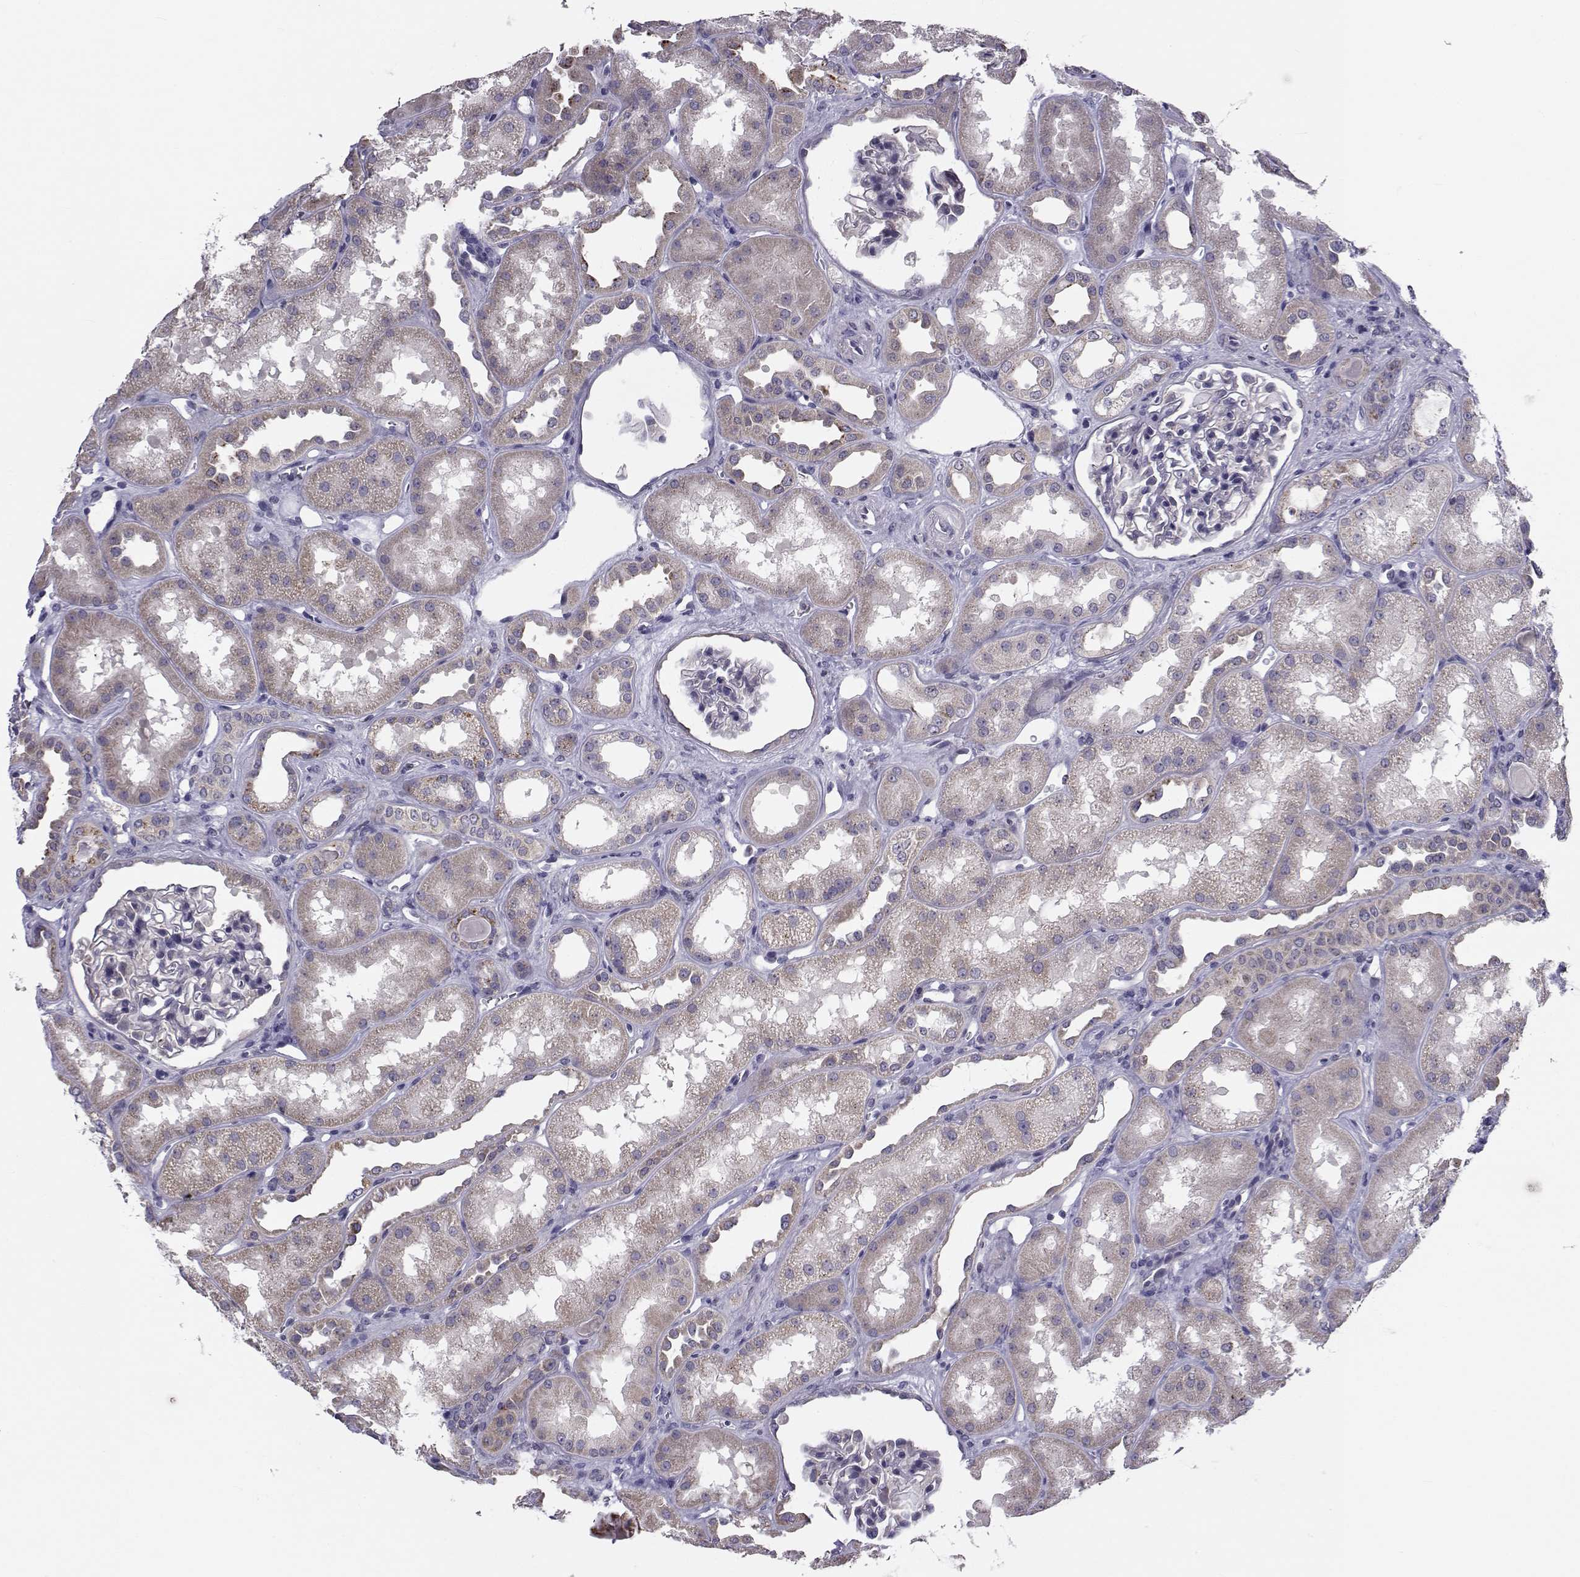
{"staining": {"intensity": "negative", "quantity": "none", "location": "none"}, "tissue": "kidney", "cell_type": "Cells in glomeruli", "image_type": "normal", "snomed": [{"axis": "morphology", "description": "Normal tissue, NOS"}, {"axis": "topography", "description": "Kidney"}], "caption": "High power microscopy image of an immunohistochemistry (IHC) micrograph of normal kidney, revealing no significant positivity in cells in glomeruli.", "gene": "ANGPT1", "patient": {"sex": "male", "age": 61}}